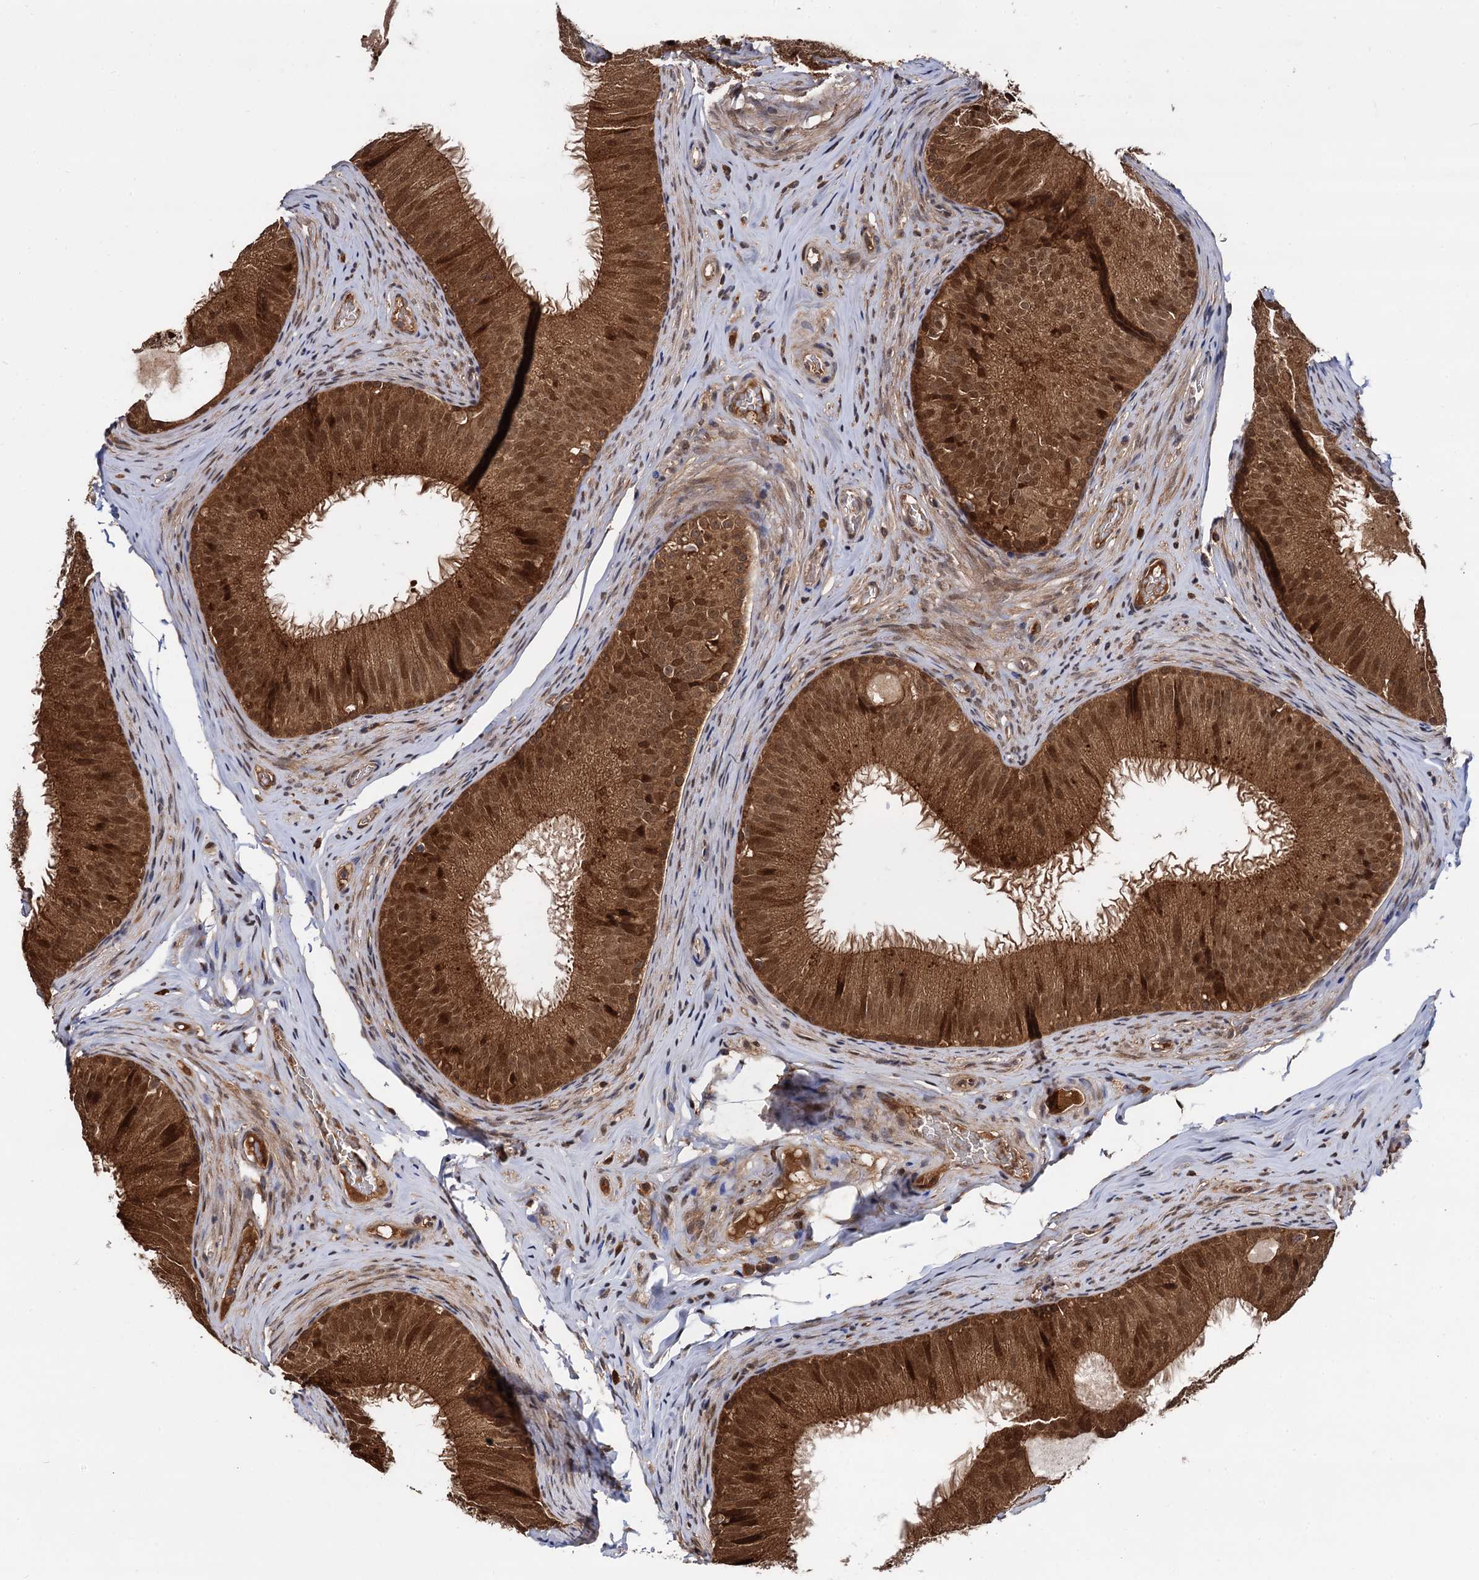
{"staining": {"intensity": "strong", "quantity": ">75%", "location": "cytoplasmic/membranous,nuclear"}, "tissue": "epididymis", "cell_type": "Glandular cells", "image_type": "normal", "snomed": [{"axis": "morphology", "description": "Normal tissue, NOS"}, {"axis": "topography", "description": "Epididymis"}], "caption": "A photomicrograph of human epididymis stained for a protein reveals strong cytoplasmic/membranous,nuclear brown staining in glandular cells. The staining was performed using DAB (3,3'-diaminobenzidine) to visualize the protein expression in brown, while the nuclei were stained in blue with hematoxylin (Magnification: 20x).", "gene": "SELENOP", "patient": {"sex": "male", "age": 34}}